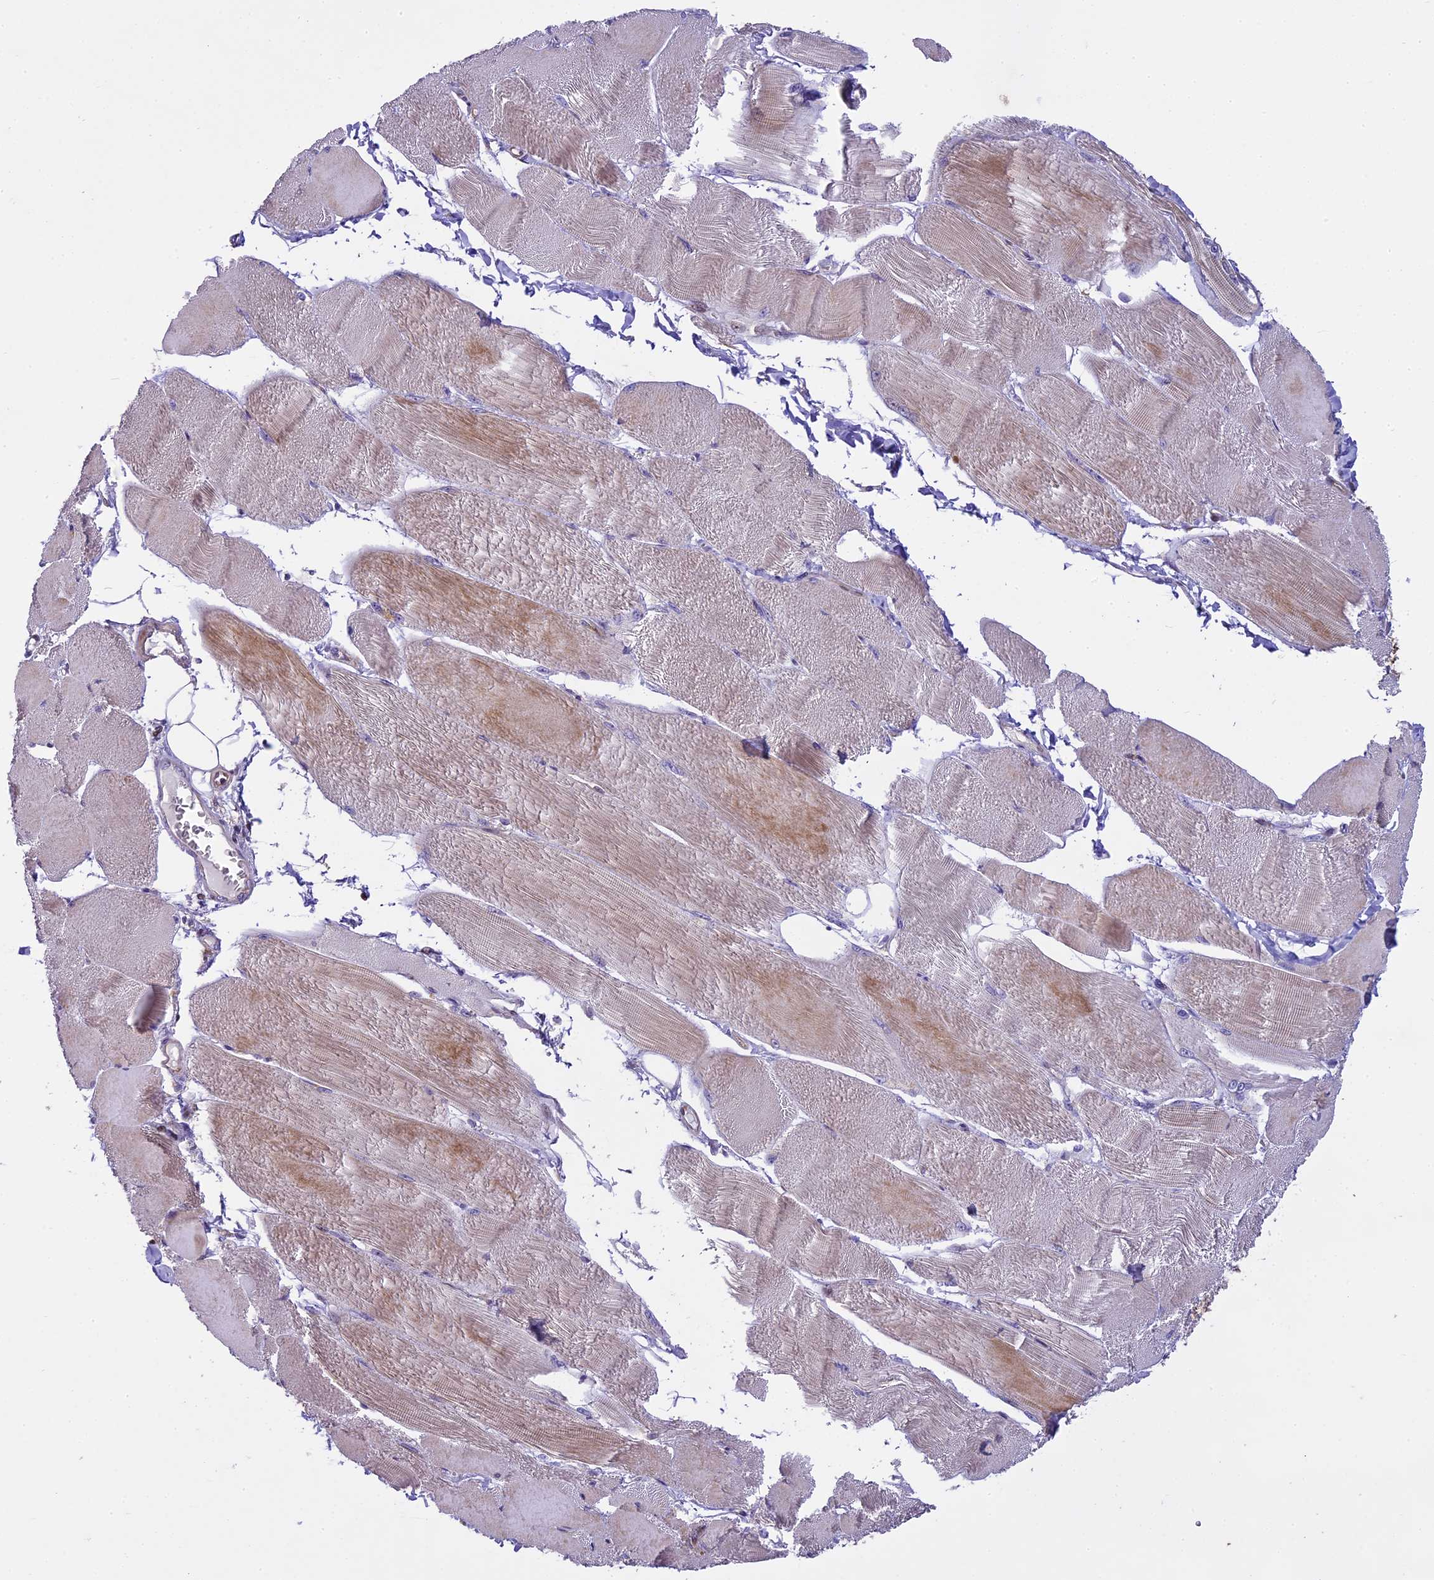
{"staining": {"intensity": "moderate", "quantity": "25%-75%", "location": "cytoplasmic/membranous"}, "tissue": "skeletal muscle", "cell_type": "Myocytes", "image_type": "normal", "snomed": [{"axis": "morphology", "description": "Normal tissue, NOS"}, {"axis": "morphology", "description": "Basal cell carcinoma"}, {"axis": "topography", "description": "Skeletal muscle"}], "caption": "The immunohistochemical stain shows moderate cytoplasmic/membranous positivity in myocytes of normal skeletal muscle. (DAB (3,3'-diaminobenzidine) IHC with brightfield microscopy, high magnification).", "gene": "SPIRE1", "patient": {"sex": "female", "age": 64}}